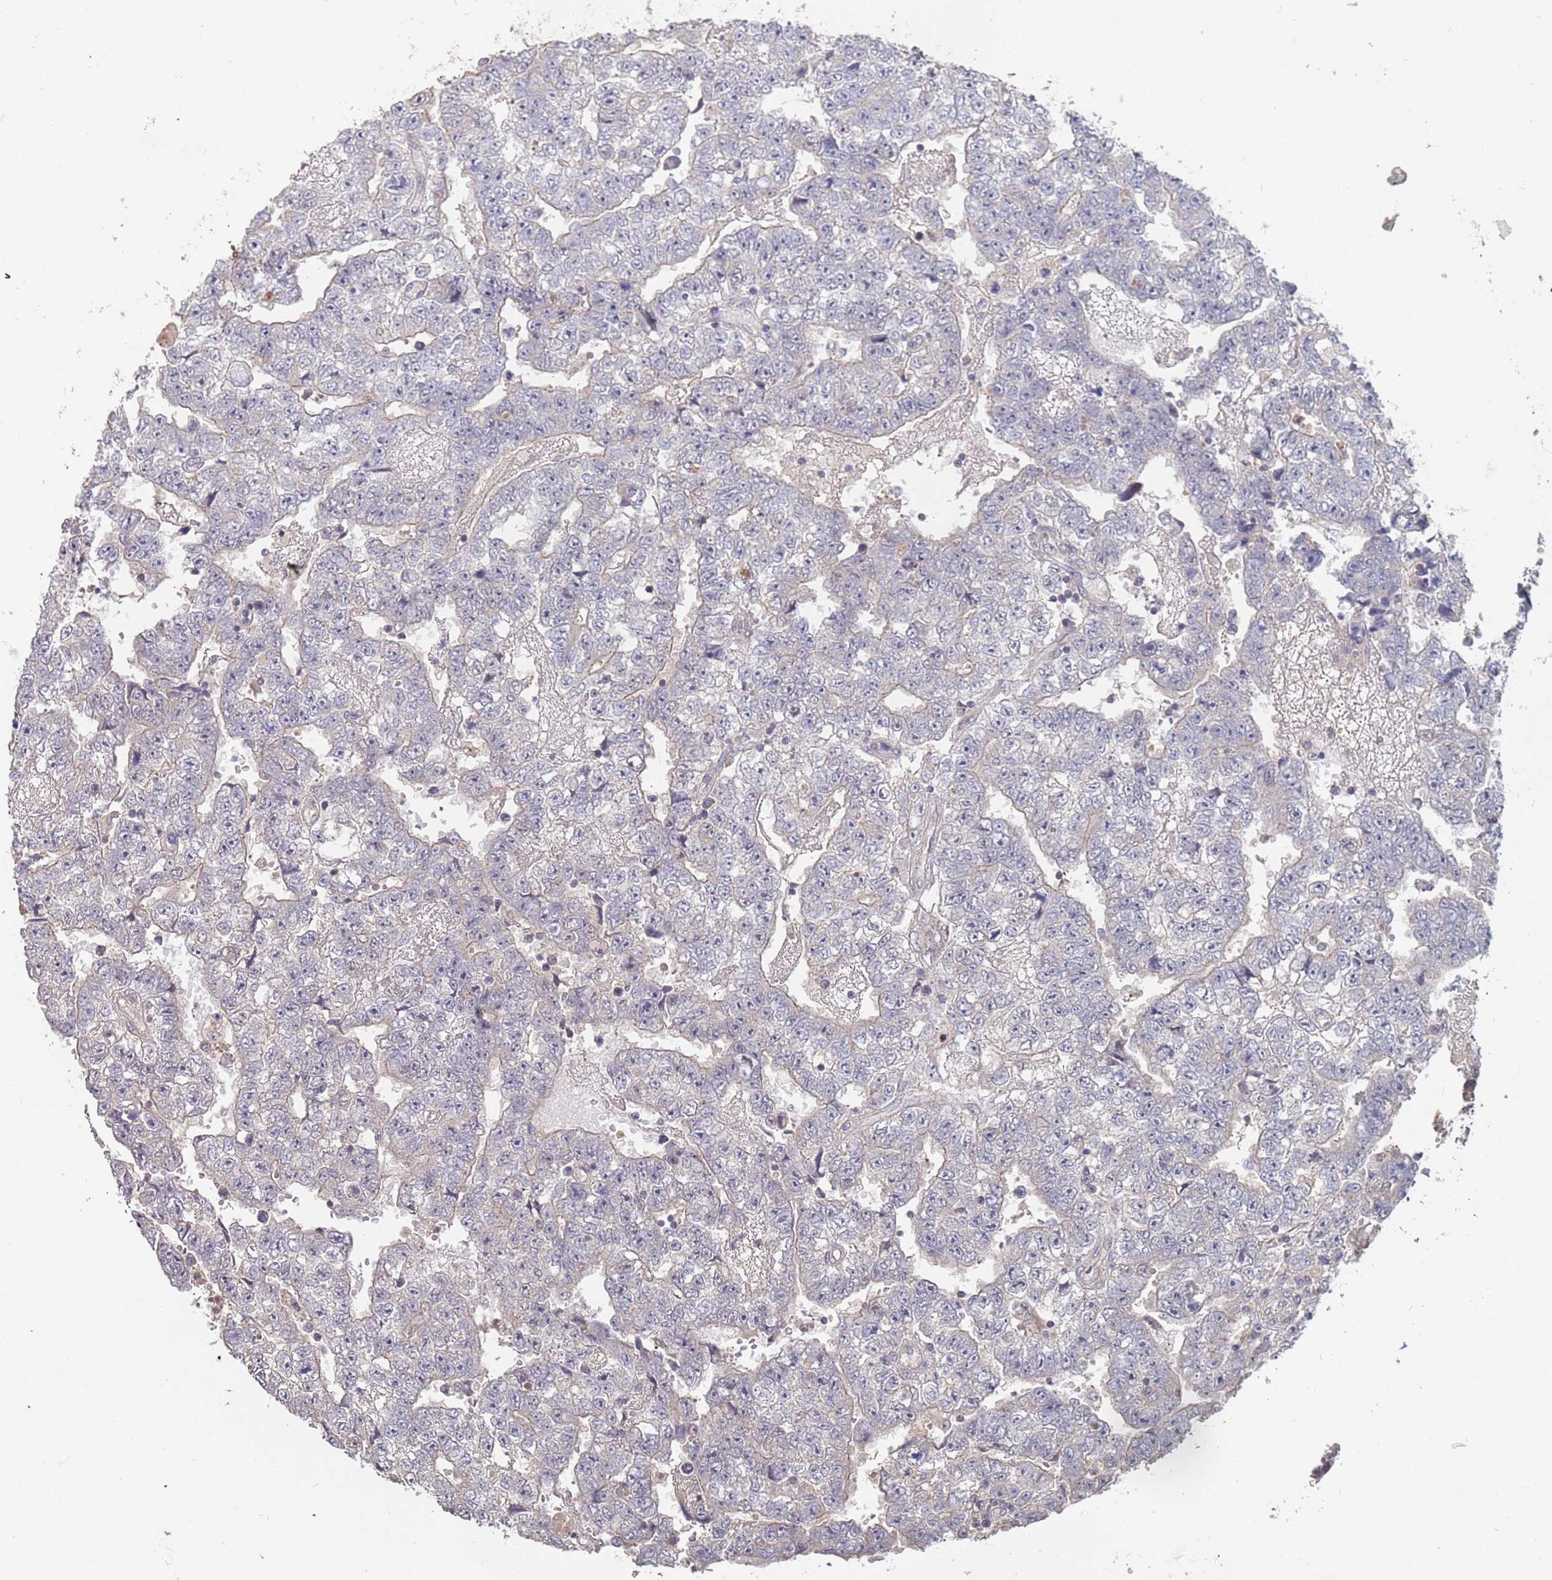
{"staining": {"intensity": "negative", "quantity": "none", "location": "none"}, "tissue": "testis cancer", "cell_type": "Tumor cells", "image_type": "cancer", "snomed": [{"axis": "morphology", "description": "Carcinoma, Embryonal, NOS"}, {"axis": "topography", "description": "Testis"}], "caption": "The histopathology image shows no significant staining in tumor cells of testis cancer (embryonal carcinoma).", "gene": "TCEANC2", "patient": {"sex": "male", "age": 25}}